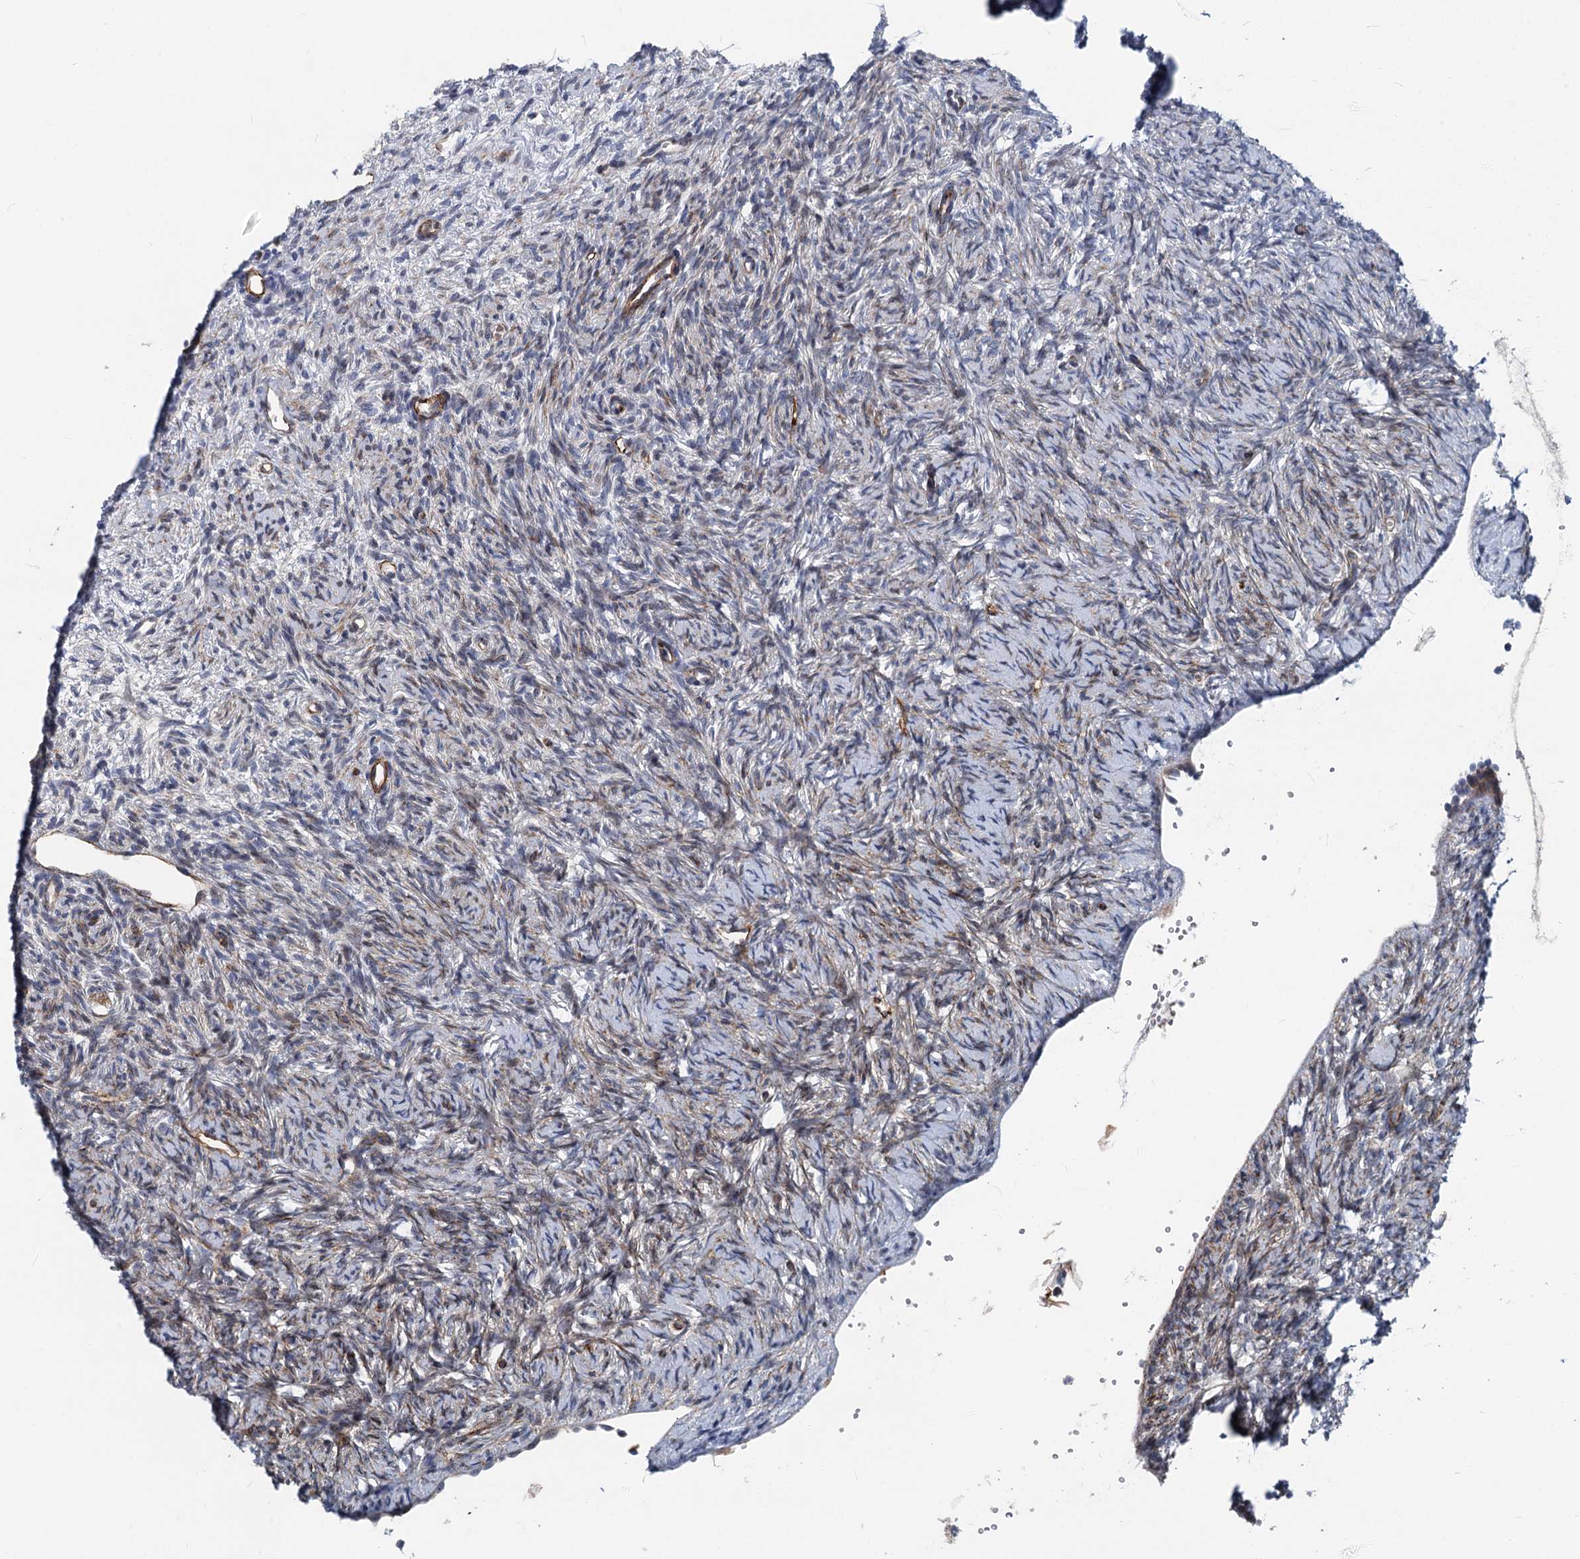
{"staining": {"intensity": "weak", "quantity": "<25%", "location": "cytoplasmic/membranous"}, "tissue": "ovary", "cell_type": "Ovarian stroma cells", "image_type": "normal", "snomed": [{"axis": "morphology", "description": "Normal tissue, NOS"}, {"axis": "topography", "description": "Ovary"}], "caption": "Immunohistochemistry photomicrograph of normal ovary: ovary stained with DAB (3,3'-diaminobenzidine) demonstrates no significant protein positivity in ovarian stroma cells. (Stains: DAB immunohistochemistry with hematoxylin counter stain, Microscopy: brightfield microscopy at high magnification).", "gene": "ASXL3", "patient": {"sex": "female", "age": 51}}